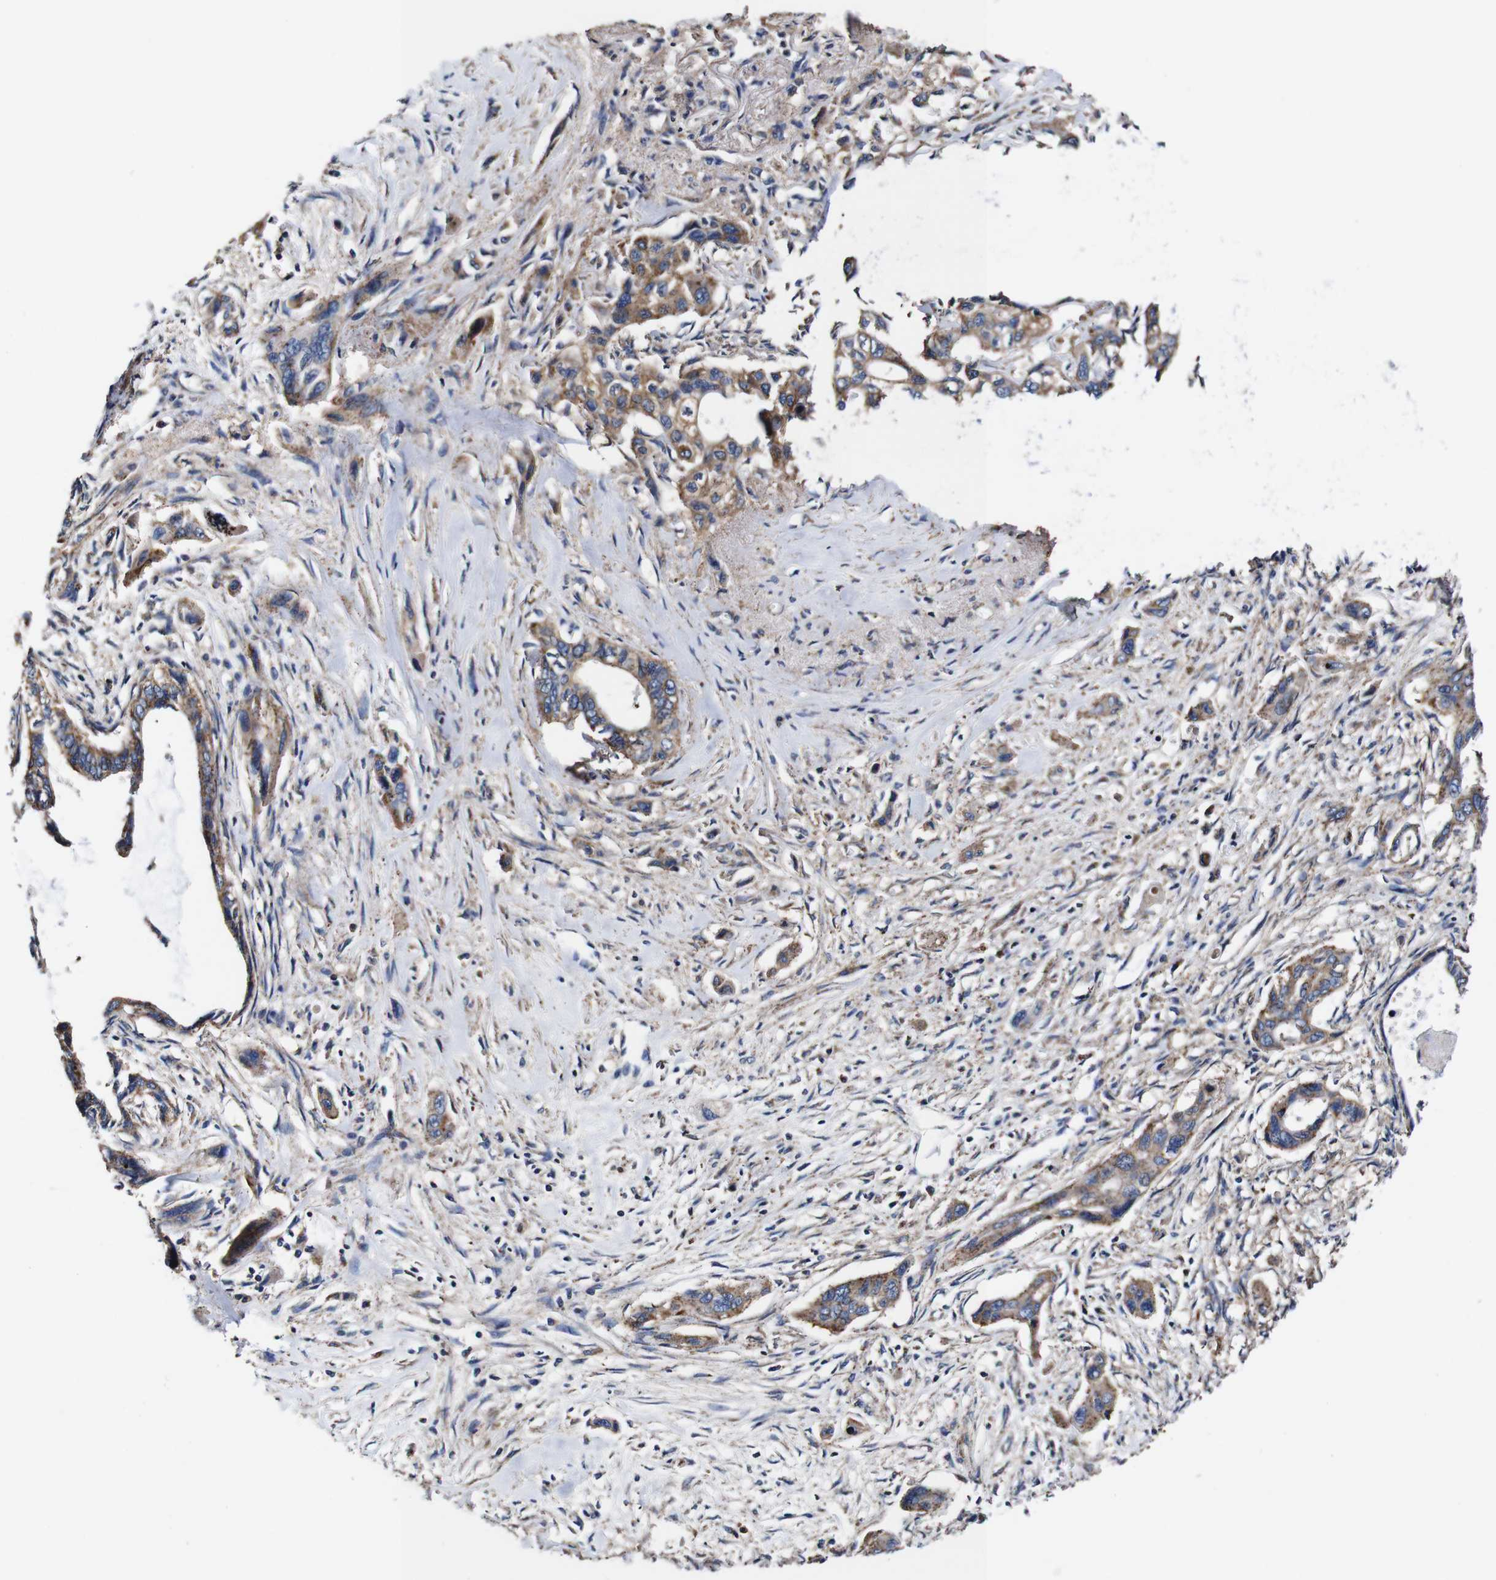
{"staining": {"intensity": "moderate", "quantity": ">75%", "location": "cytoplasmic/membranous"}, "tissue": "pancreatic cancer", "cell_type": "Tumor cells", "image_type": "cancer", "snomed": [{"axis": "morphology", "description": "Adenocarcinoma, NOS"}, {"axis": "topography", "description": "Pancreas"}], "caption": "A histopathology image of pancreatic cancer stained for a protein demonstrates moderate cytoplasmic/membranous brown staining in tumor cells.", "gene": "PDCD6IP", "patient": {"sex": "male", "age": 73}}